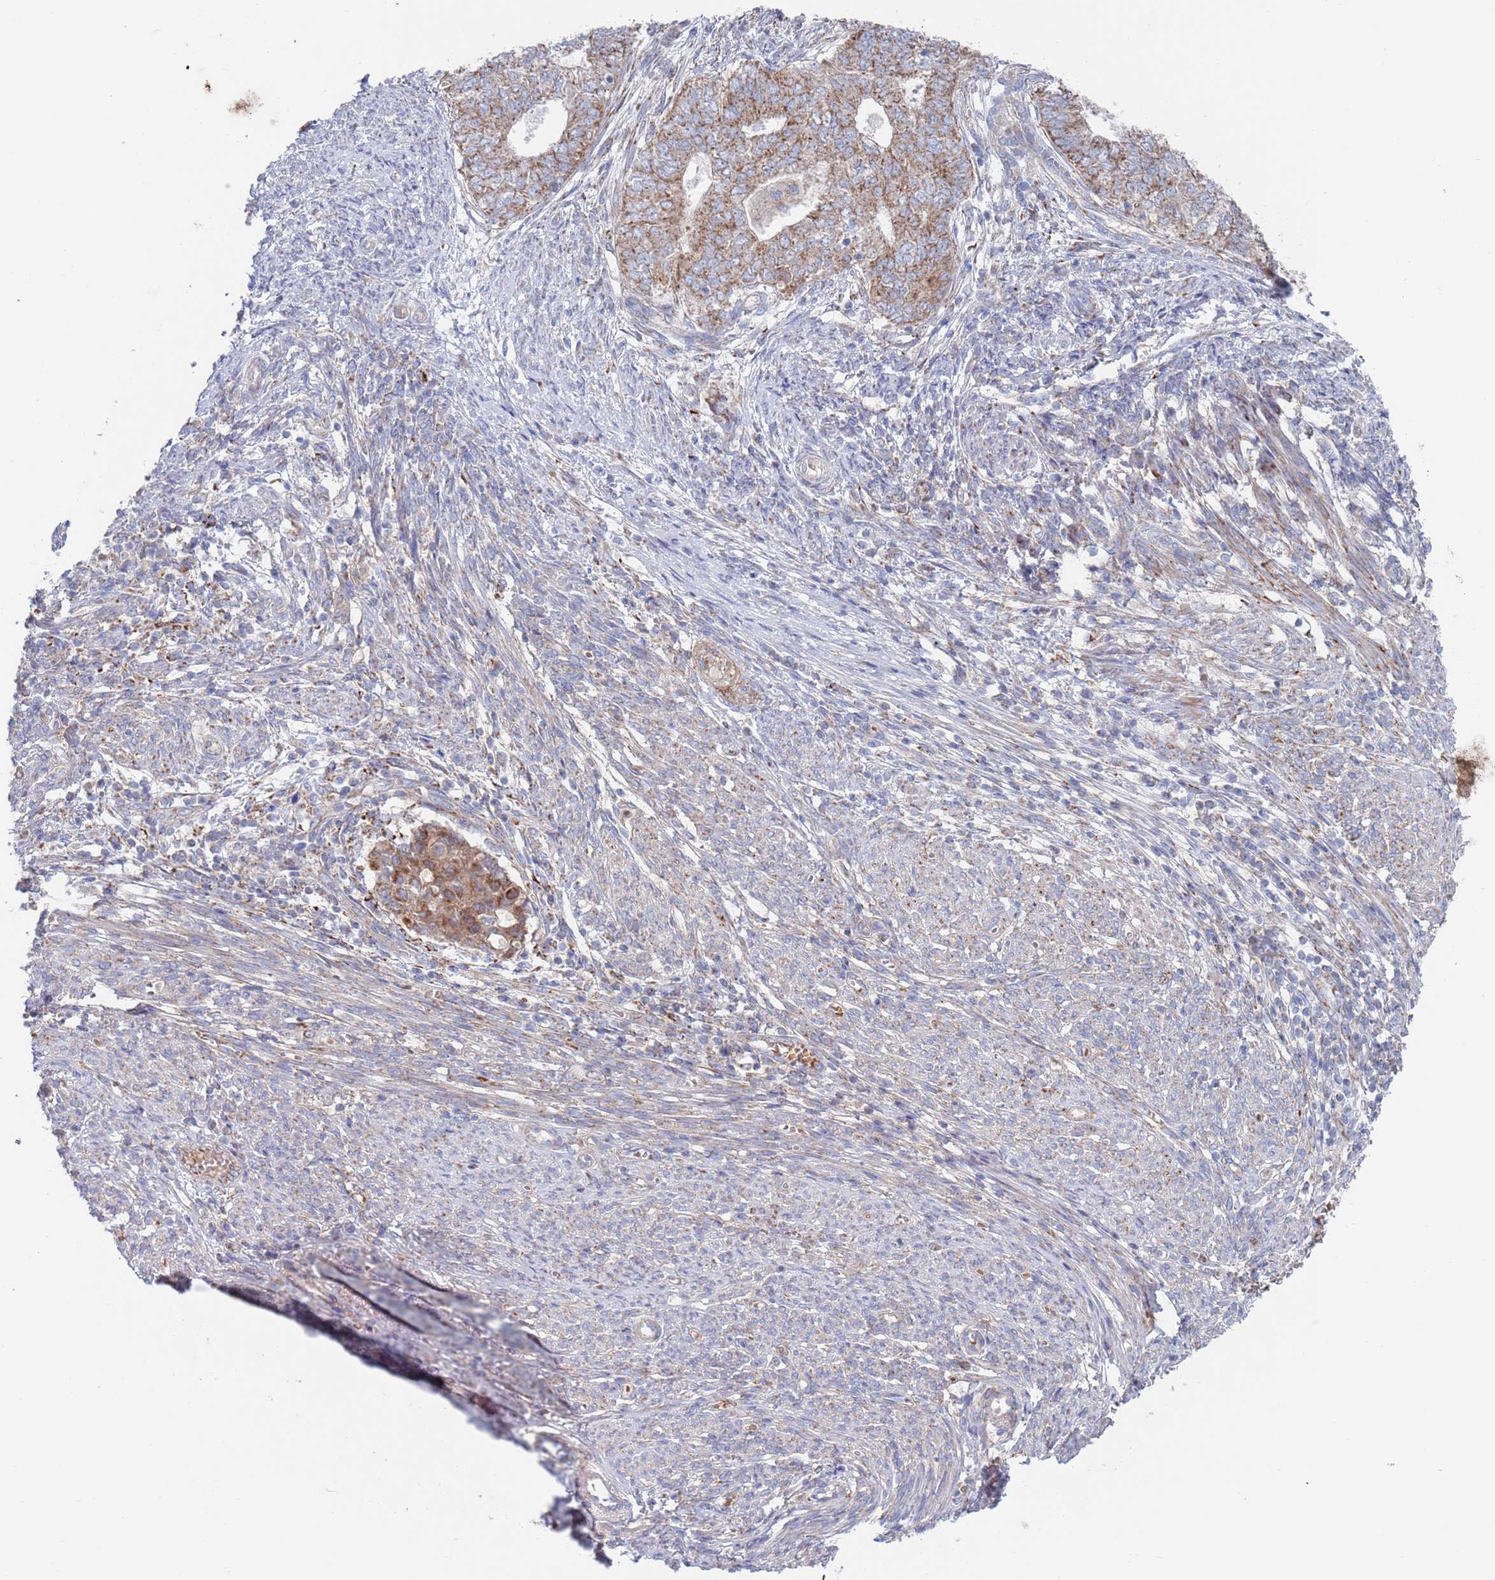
{"staining": {"intensity": "moderate", "quantity": ">75%", "location": "cytoplasmic/membranous"}, "tissue": "endometrial cancer", "cell_type": "Tumor cells", "image_type": "cancer", "snomed": [{"axis": "morphology", "description": "Adenocarcinoma, NOS"}, {"axis": "topography", "description": "Endometrium"}], "caption": "Moderate cytoplasmic/membranous staining is present in approximately >75% of tumor cells in adenocarcinoma (endometrial). The protein is shown in brown color, while the nuclei are stained blue.", "gene": "CHCHD6", "patient": {"sex": "female", "age": 62}}